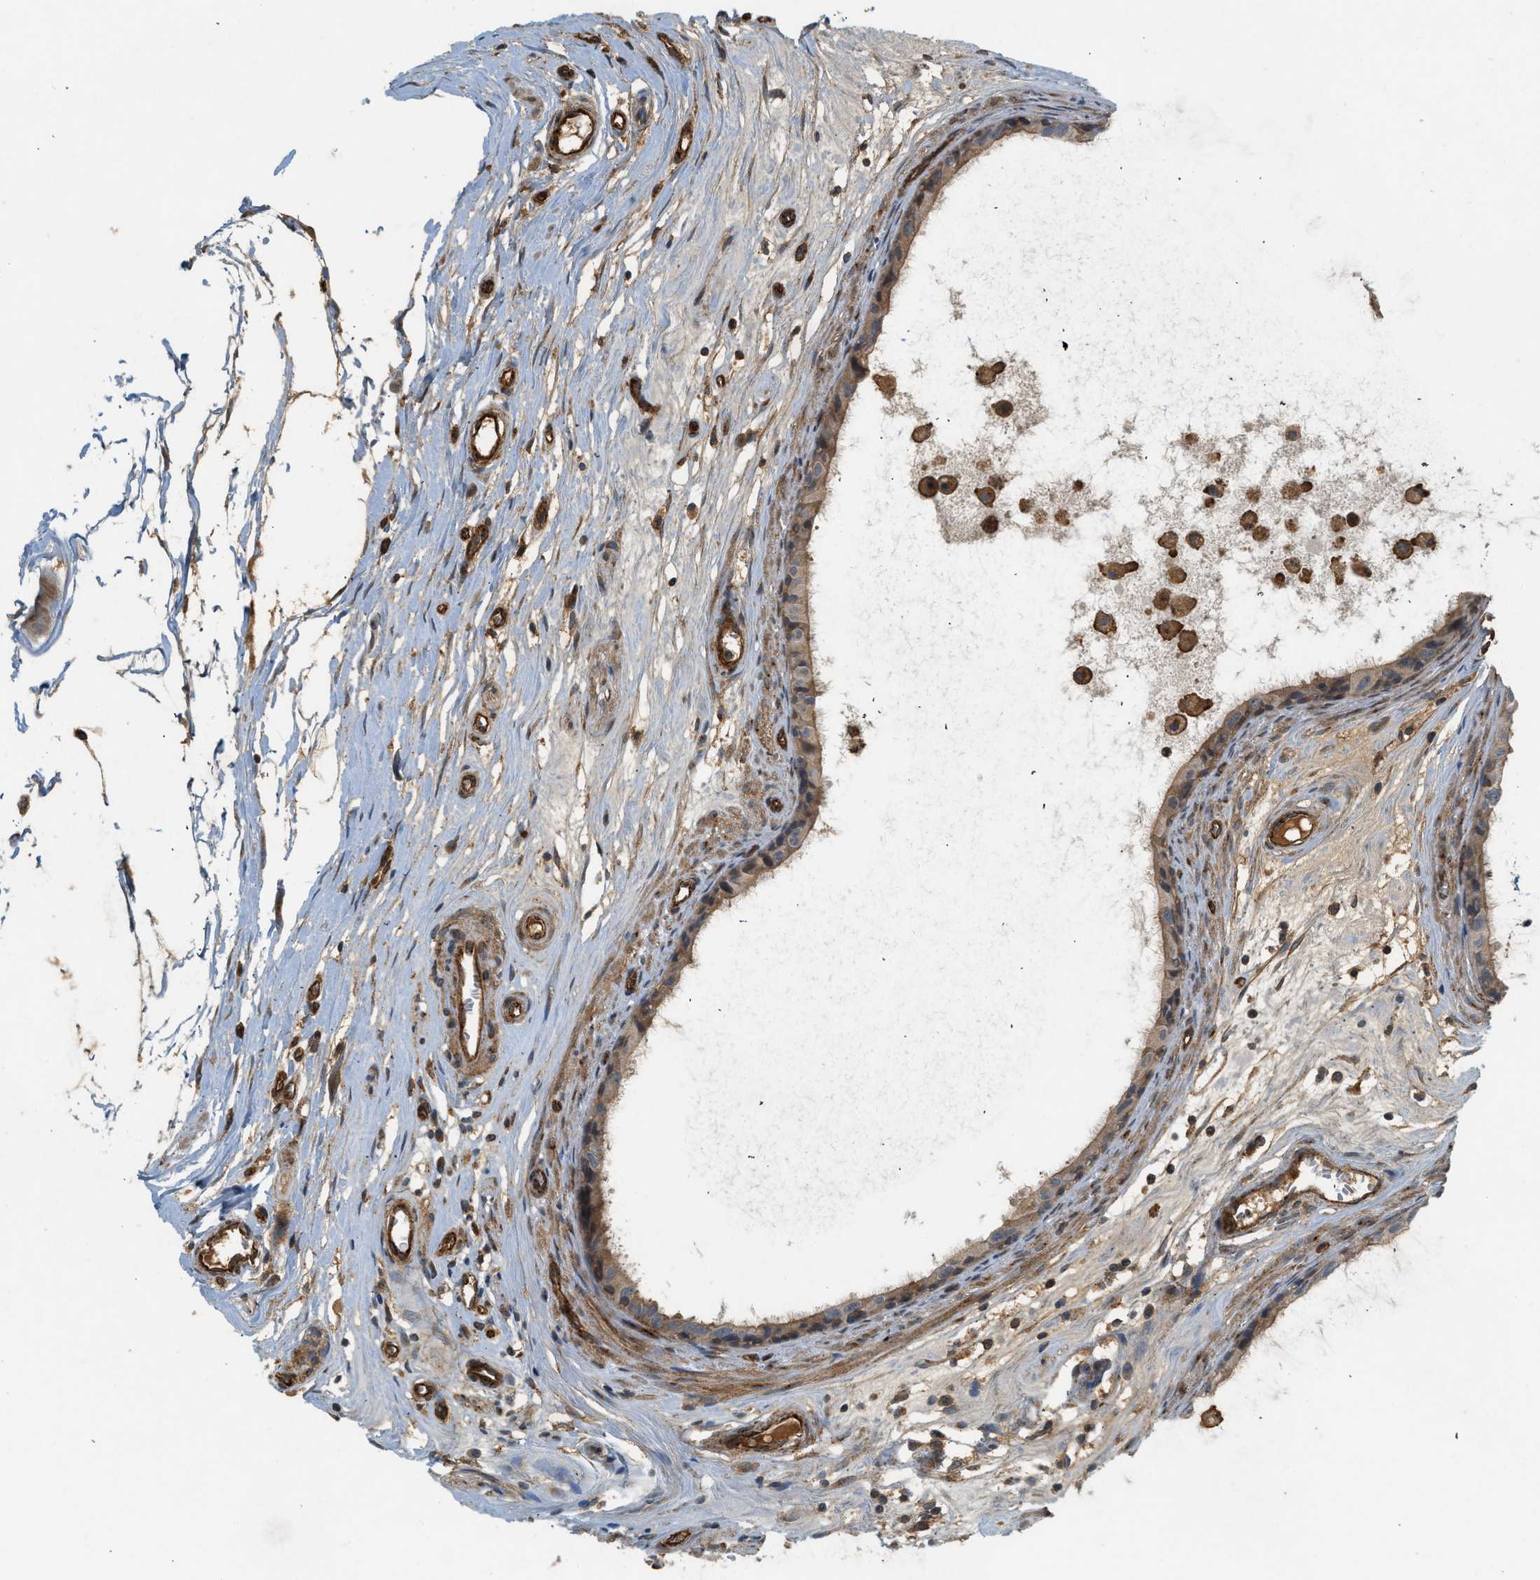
{"staining": {"intensity": "strong", "quantity": ">75%", "location": "cytoplasmic/membranous"}, "tissue": "epididymis", "cell_type": "Glandular cells", "image_type": "normal", "snomed": [{"axis": "morphology", "description": "Normal tissue, NOS"}, {"axis": "morphology", "description": "Inflammation, NOS"}, {"axis": "topography", "description": "Epididymis"}], "caption": "IHC of normal human epididymis exhibits high levels of strong cytoplasmic/membranous positivity in about >75% of glandular cells.", "gene": "HIP1", "patient": {"sex": "male", "age": 85}}